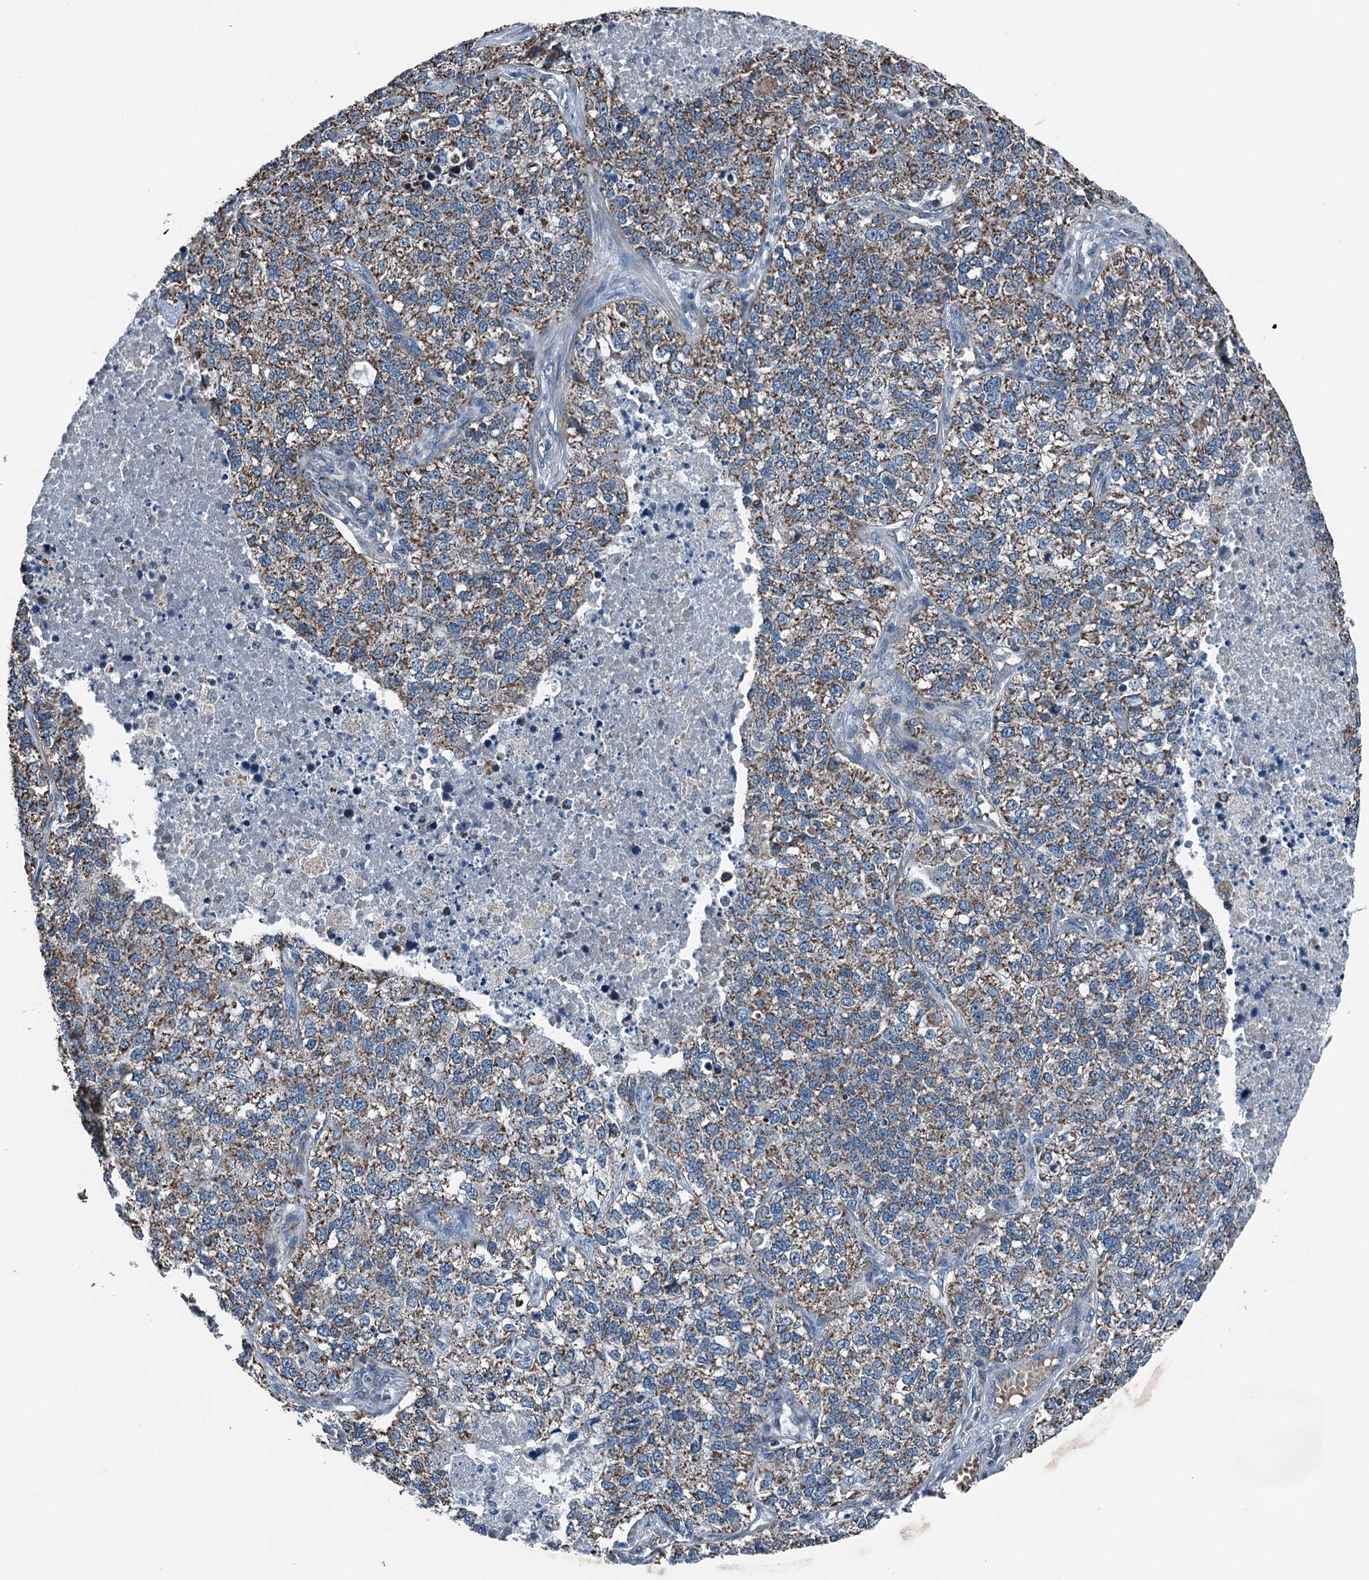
{"staining": {"intensity": "moderate", "quantity": ">75%", "location": "cytoplasmic/membranous"}, "tissue": "lung cancer", "cell_type": "Tumor cells", "image_type": "cancer", "snomed": [{"axis": "morphology", "description": "Adenocarcinoma, NOS"}, {"axis": "topography", "description": "Lung"}], "caption": "There is medium levels of moderate cytoplasmic/membranous positivity in tumor cells of adenocarcinoma (lung), as demonstrated by immunohistochemical staining (brown color).", "gene": "TRPT1", "patient": {"sex": "male", "age": 49}}